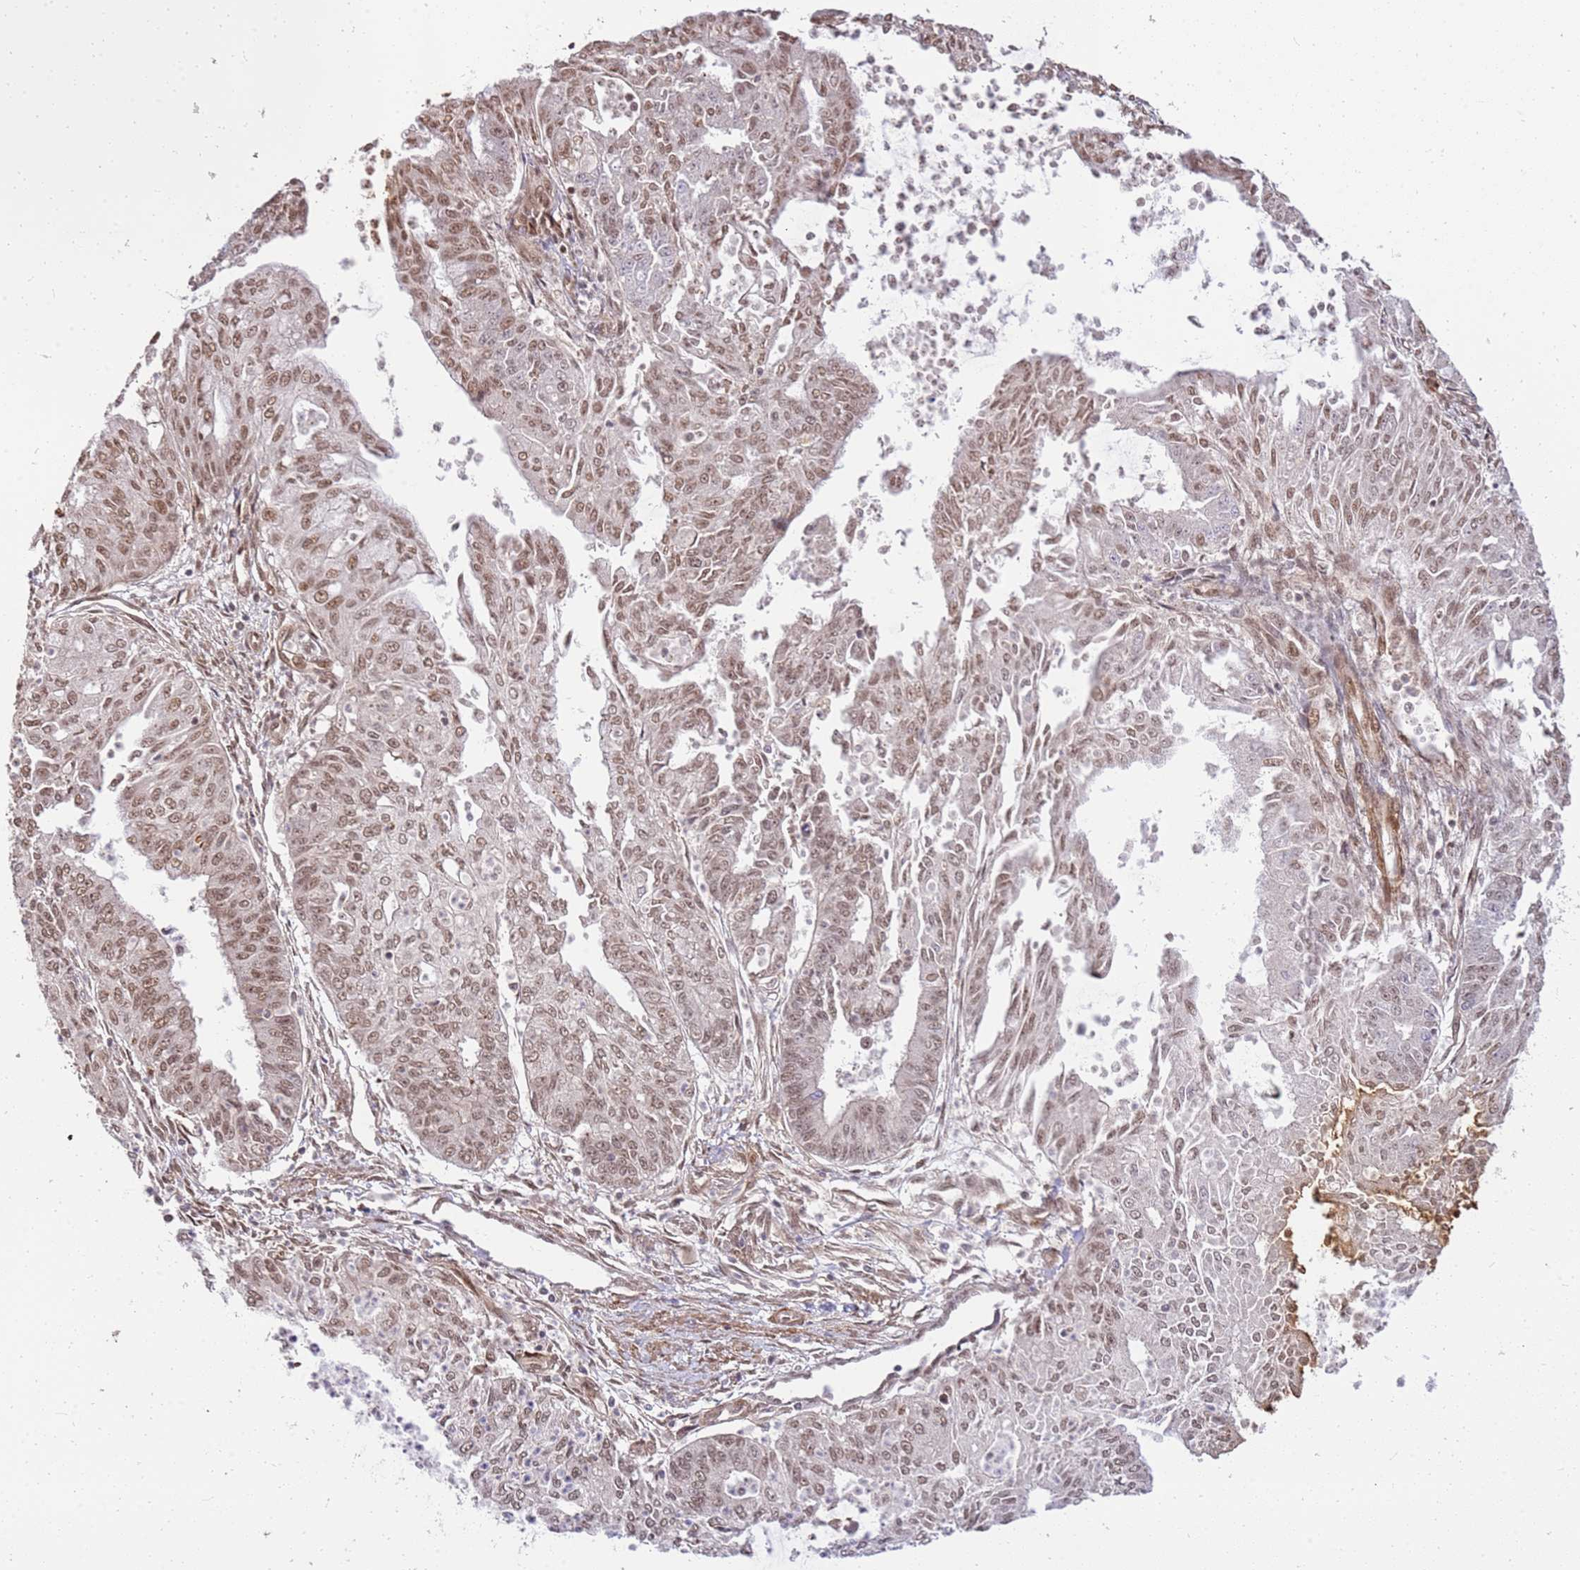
{"staining": {"intensity": "moderate", "quantity": ">75%", "location": "nuclear"}, "tissue": "endometrial cancer", "cell_type": "Tumor cells", "image_type": "cancer", "snomed": [{"axis": "morphology", "description": "Adenocarcinoma, NOS"}, {"axis": "topography", "description": "Endometrium"}], "caption": "Moderate nuclear protein expression is seen in about >75% of tumor cells in endometrial cancer. (DAB = brown stain, brightfield microscopy at high magnification).", "gene": "ST18", "patient": {"sex": "female", "age": 73}}